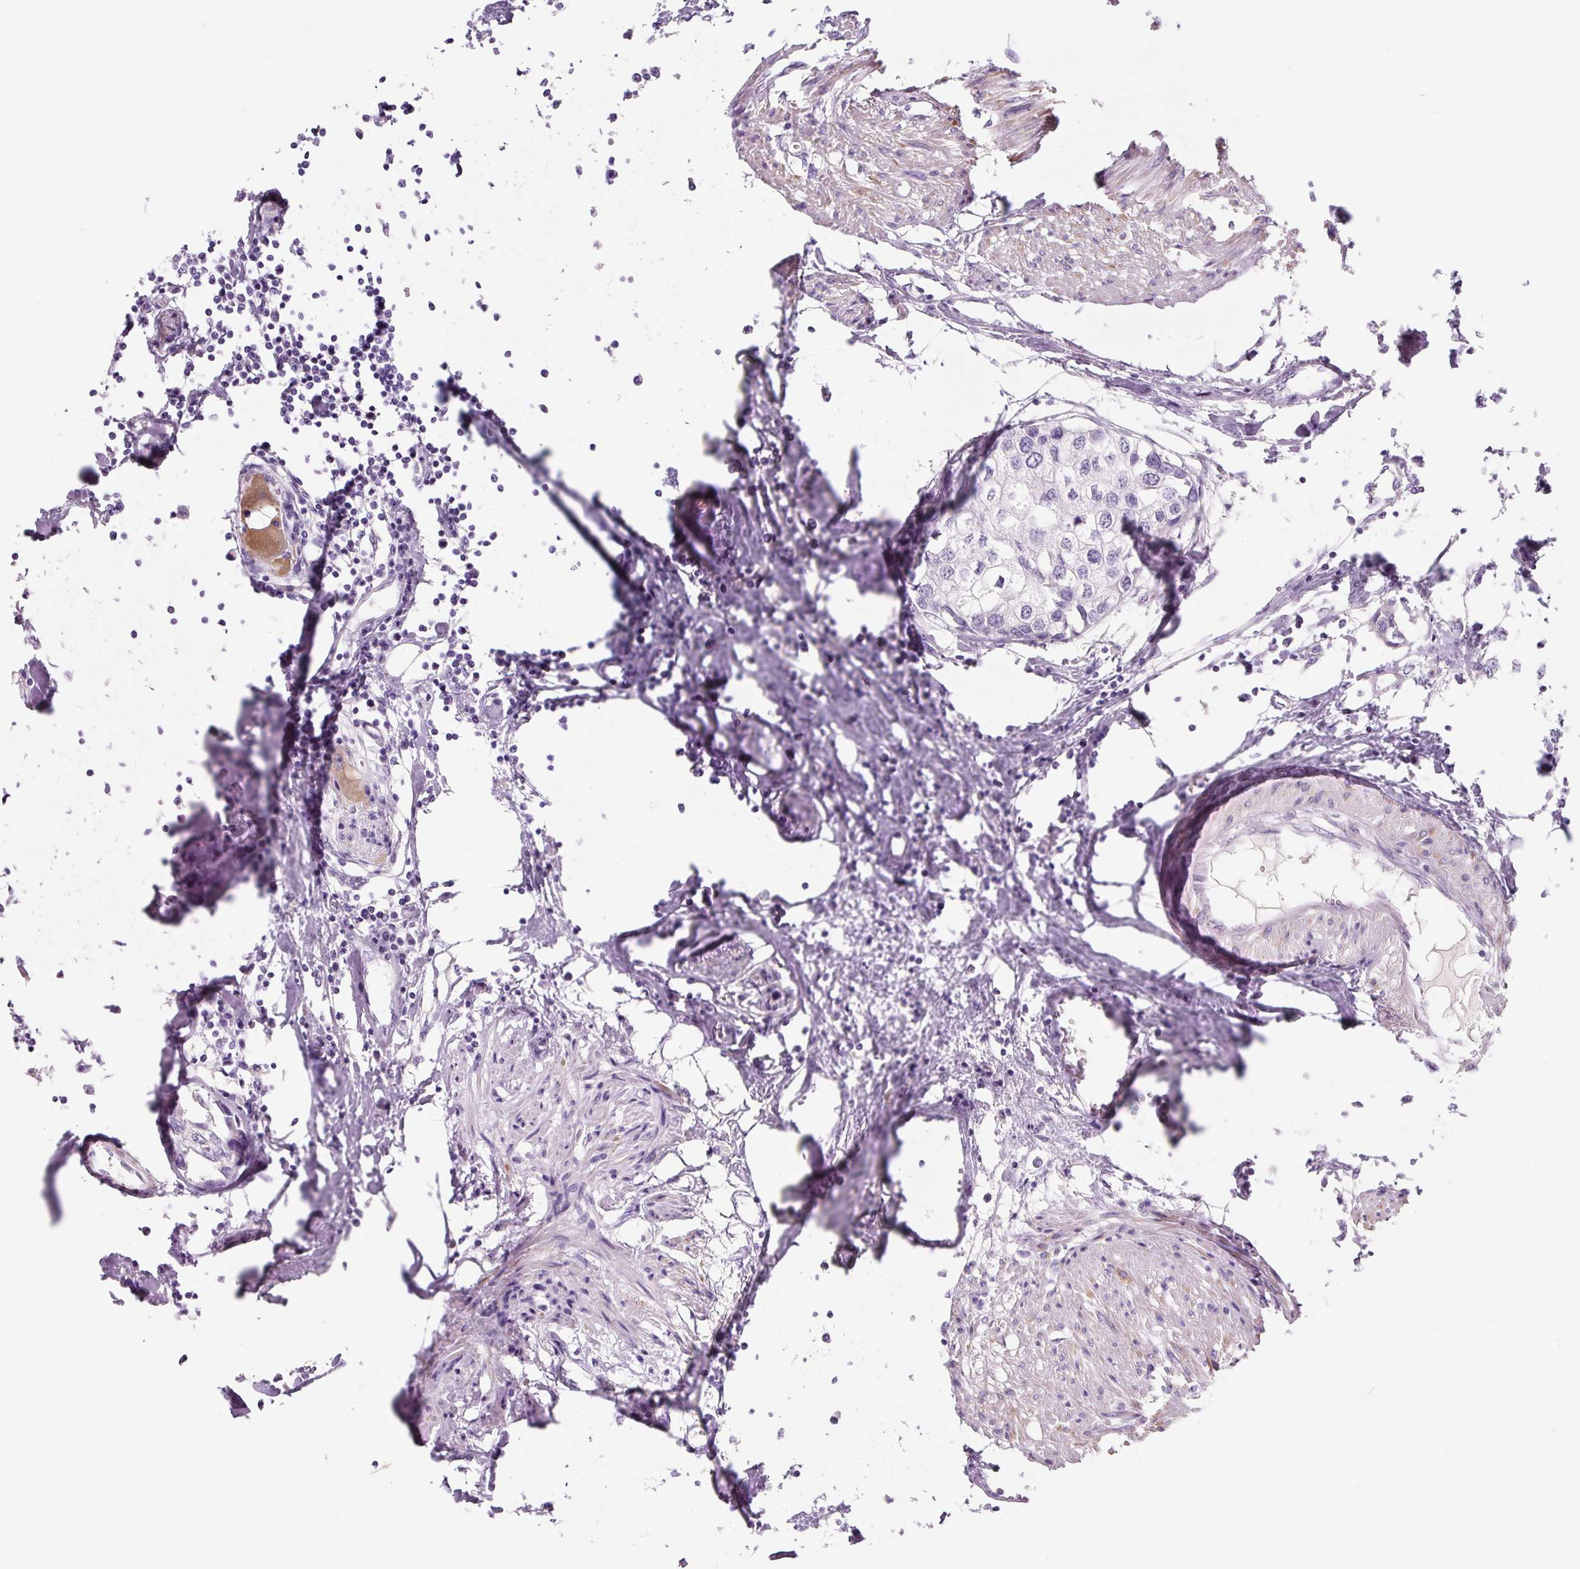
{"staining": {"intensity": "negative", "quantity": "none", "location": "none"}, "tissue": "urothelial cancer", "cell_type": "Tumor cells", "image_type": "cancer", "snomed": [{"axis": "morphology", "description": "Urothelial carcinoma, High grade"}, {"axis": "topography", "description": "Urinary bladder"}], "caption": "A high-resolution micrograph shows IHC staining of urothelial cancer, which exhibits no significant expression in tumor cells.", "gene": "CCL25", "patient": {"sex": "male", "age": 64}}